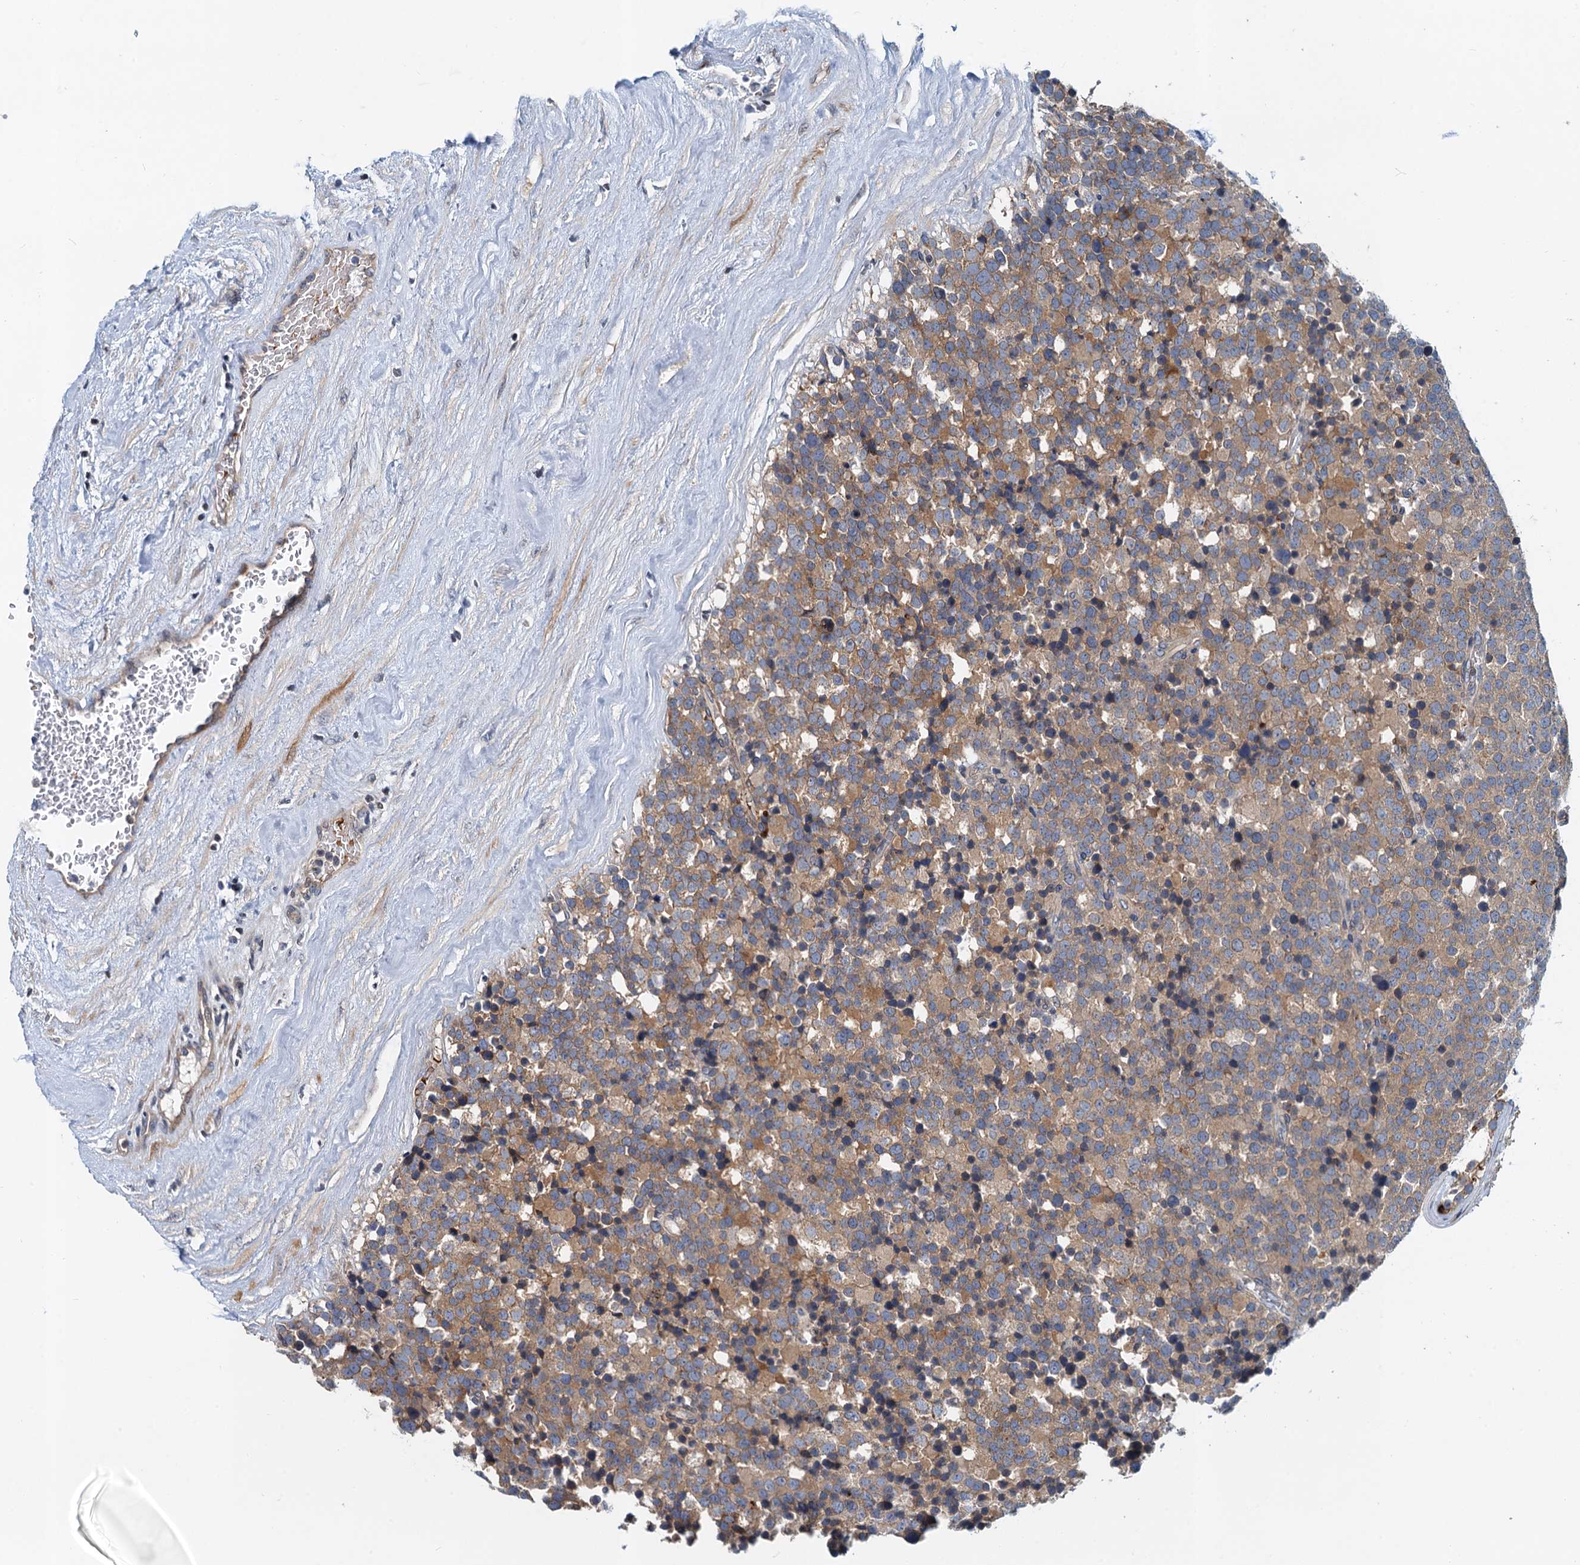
{"staining": {"intensity": "moderate", "quantity": ">75%", "location": "cytoplasmic/membranous"}, "tissue": "testis cancer", "cell_type": "Tumor cells", "image_type": "cancer", "snomed": [{"axis": "morphology", "description": "Seminoma, NOS"}, {"axis": "topography", "description": "Testis"}], "caption": "A high-resolution histopathology image shows immunohistochemistry (IHC) staining of testis cancer (seminoma), which exhibits moderate cytoplasmic/membranous staining in about >75% of tumor cells. The staining was performed using DAB (3,3'-diaminobenzidine), with brown indicating positive protein expression. Nuclei are stained blue with hematoxylin.", "gene": "NBEA", "patient": {"sex": "male", "age": 71}}